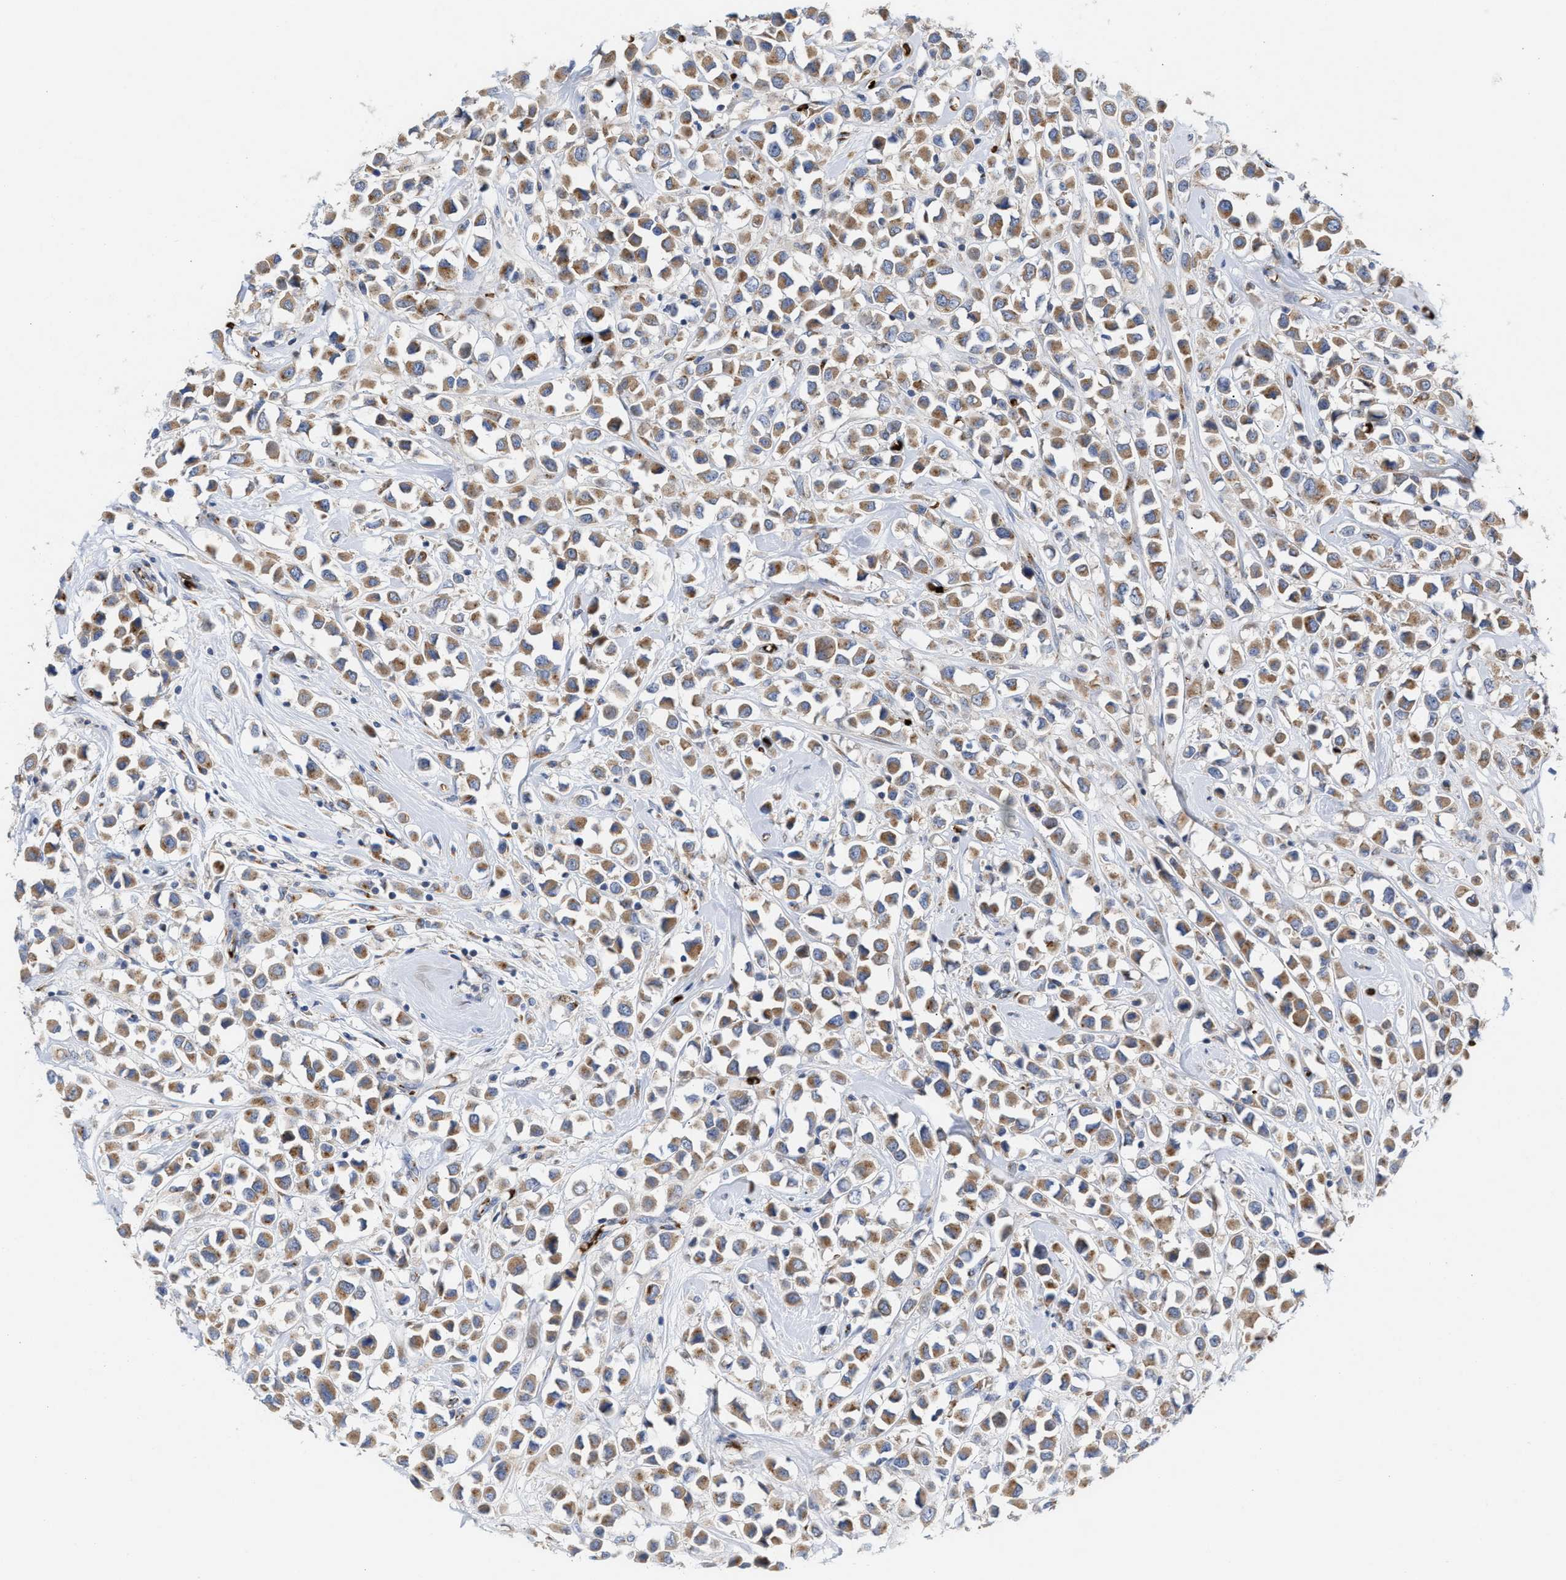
{"staining": {"intensity": "moderate", "quantity": ">75%", "location": "cytoplasmic/membranous"}, "tissue": "breast cancer", "cell_type": "Tumor cells", "image_type": "cancer", "snomed": [{"axis": "morphology", "description": "Duct carcinoma"}, {"axis": "topography", "description": "Breast"}], "caption": "Immunohistochemical staining of intraductal carcinoma (breast) displays moderate cytoplasmic/membranous protein positivity in about >75% of tumor cells. The staining is performed using DAB (3,3'-diaminobenzidine) brown chromogen to label protein expression. The nuclei are counter-stained blue using hematoxylin.", "gene": "CCL2", "patient": {"sex": "female", "age": 61}}